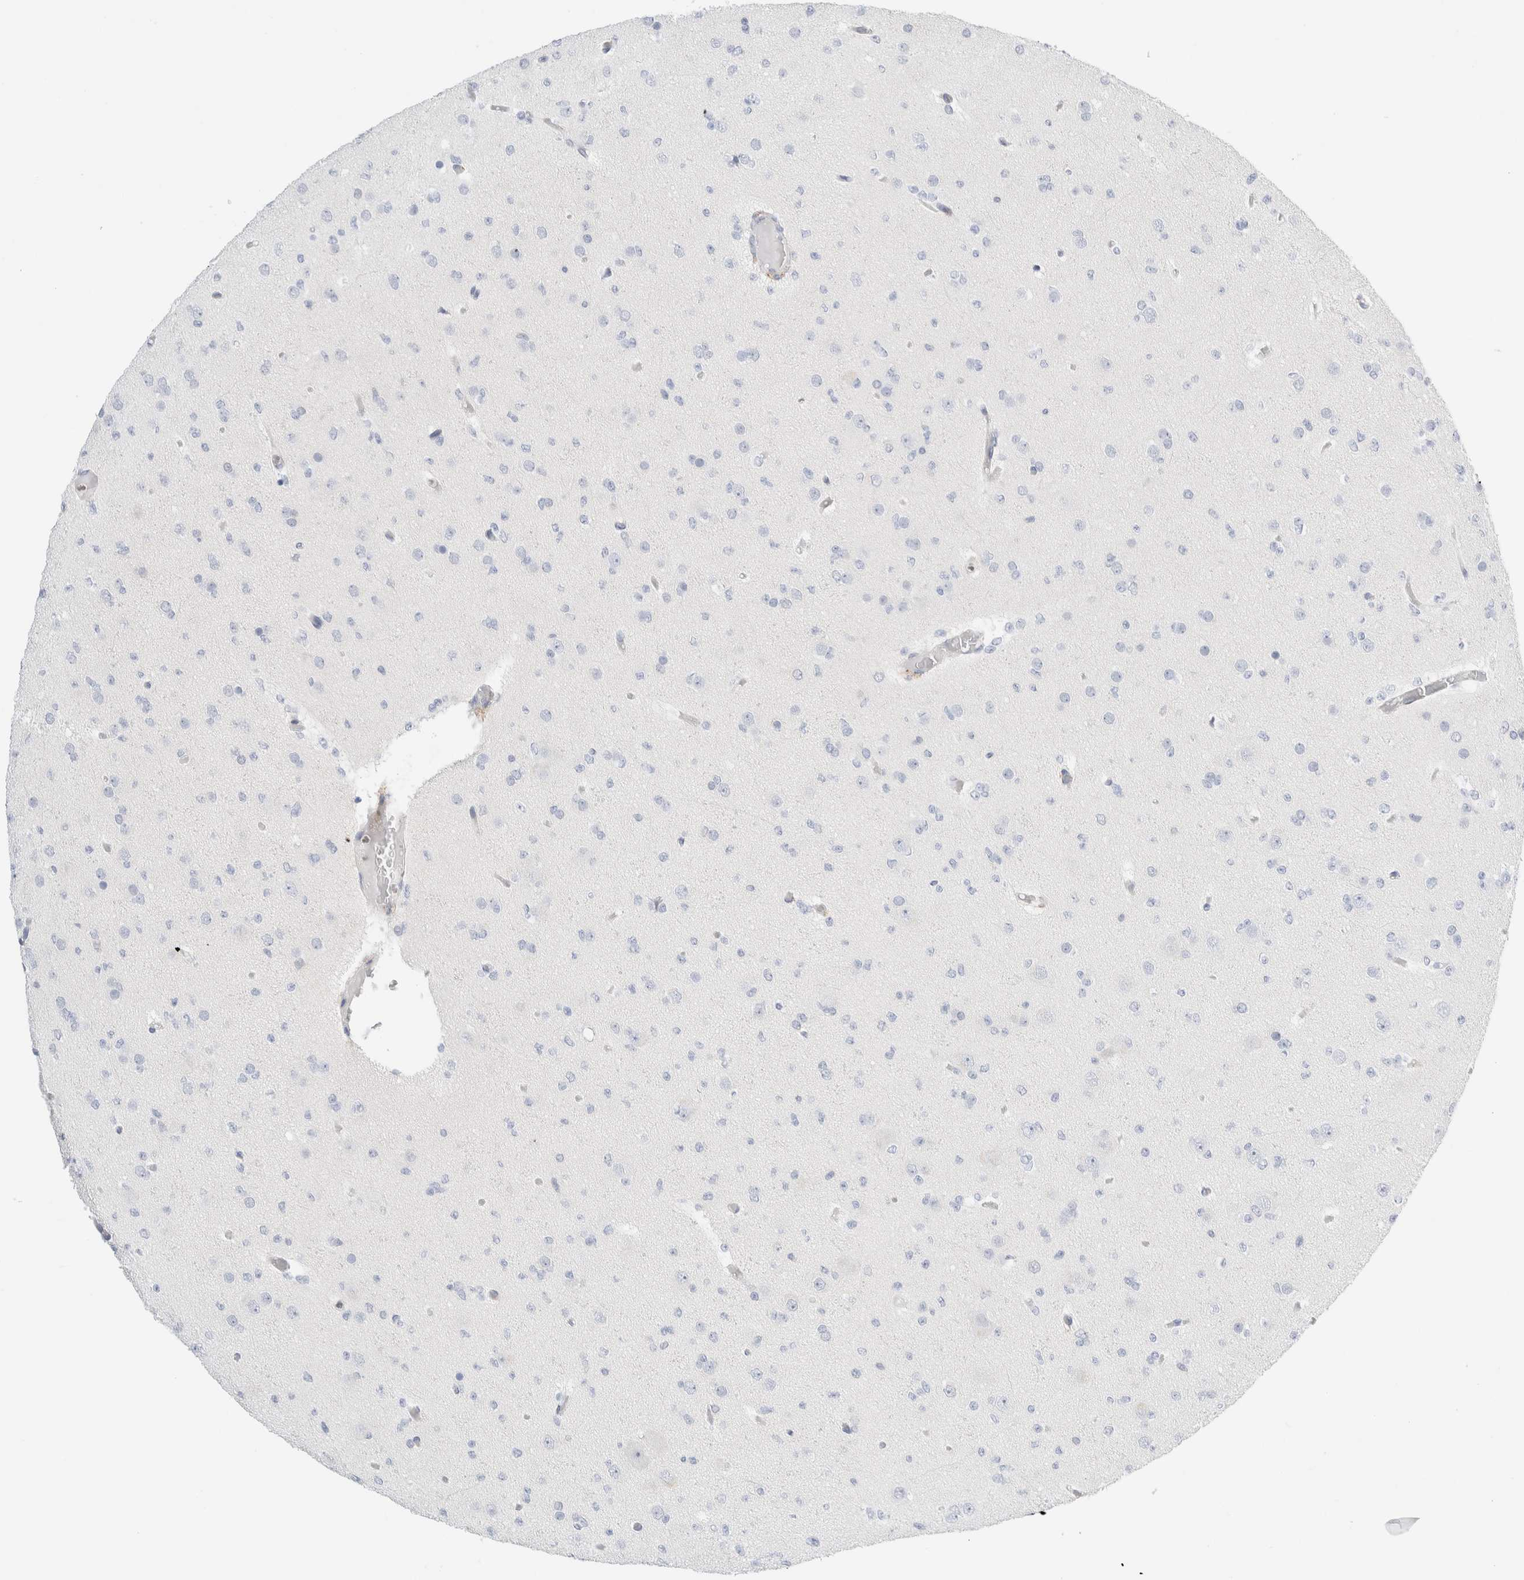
{"staining": {"intensity": "negative", "quantity": "none", "location": "none"}, "tissue": "glioma", "cell_type": "Tumor cells", "image_type": "cancer", "snomed": [{"axis": "morphology", "description": "Glioma, malignant, Low grade"}, {"axis": "topography", "description": "Brain"}], "caption": "IHC image of human glioma stained for a protein (brown), which displays no positivity in tumor cells. (Immunohistochemistry, brightfield microscopy, high magnification).", "gene": "ADAM30", "patient": {"sex": "female", "age": 22}}